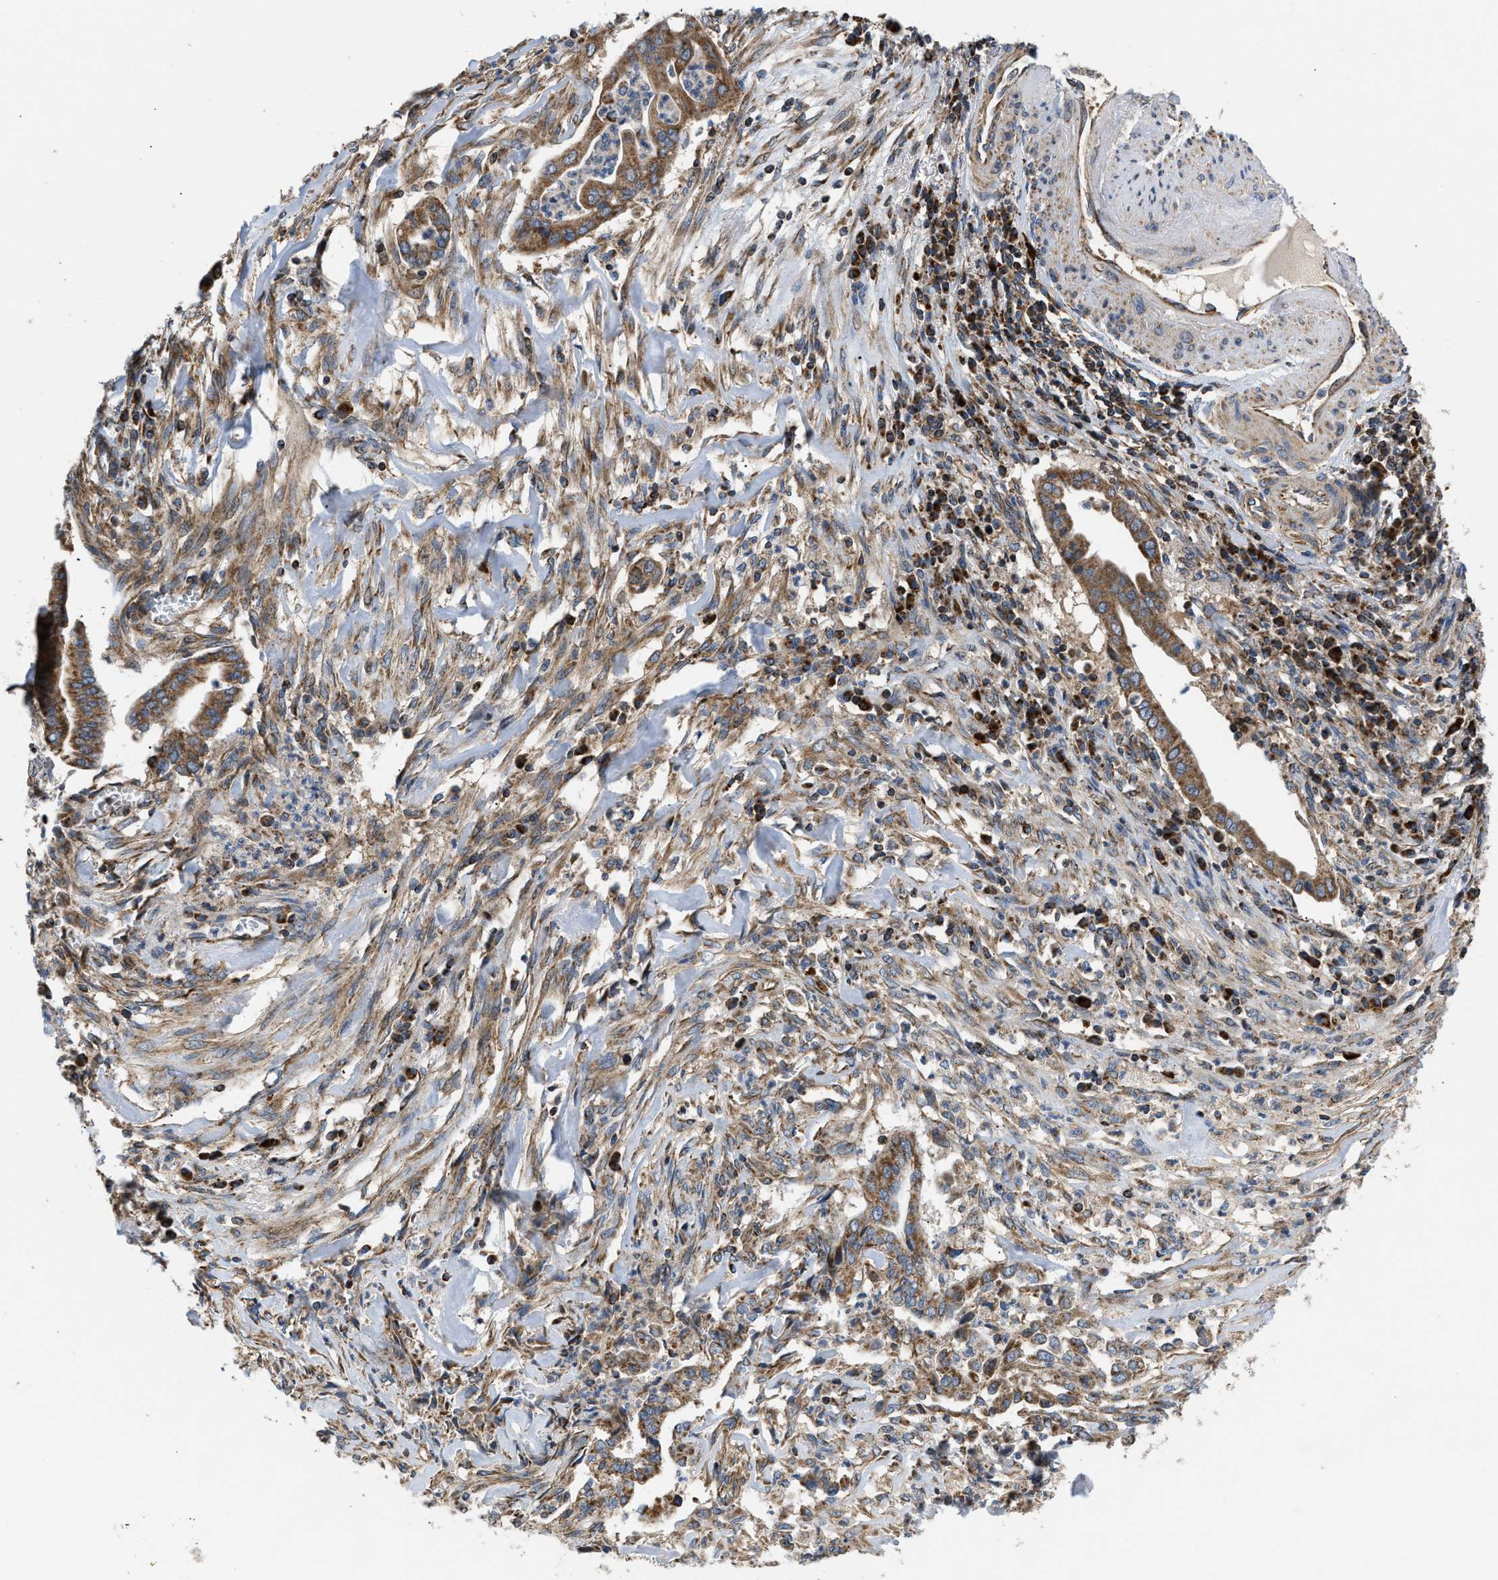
{"staining": {"intensity": "moderate", "quantity": ">75%", "location": "cytoplasmic/membranous"}, "tissue": "cervical cancer", "cell_type": "Tumor cells", "image_type": "cancer", "snomed": [{"axis": "morphology", "description": "Adenocarcinoma, NOS"}, {"axis": "topography", "description": "Cervix"}], "caption": "Adenocarcinoma (cervical) stained with IHC exhibits moderate cytoplasmic/membranous expression in approximately >75% of tumor cells.", "gene": "OPTN", "patient": {"sex": "female", "age": 44}}